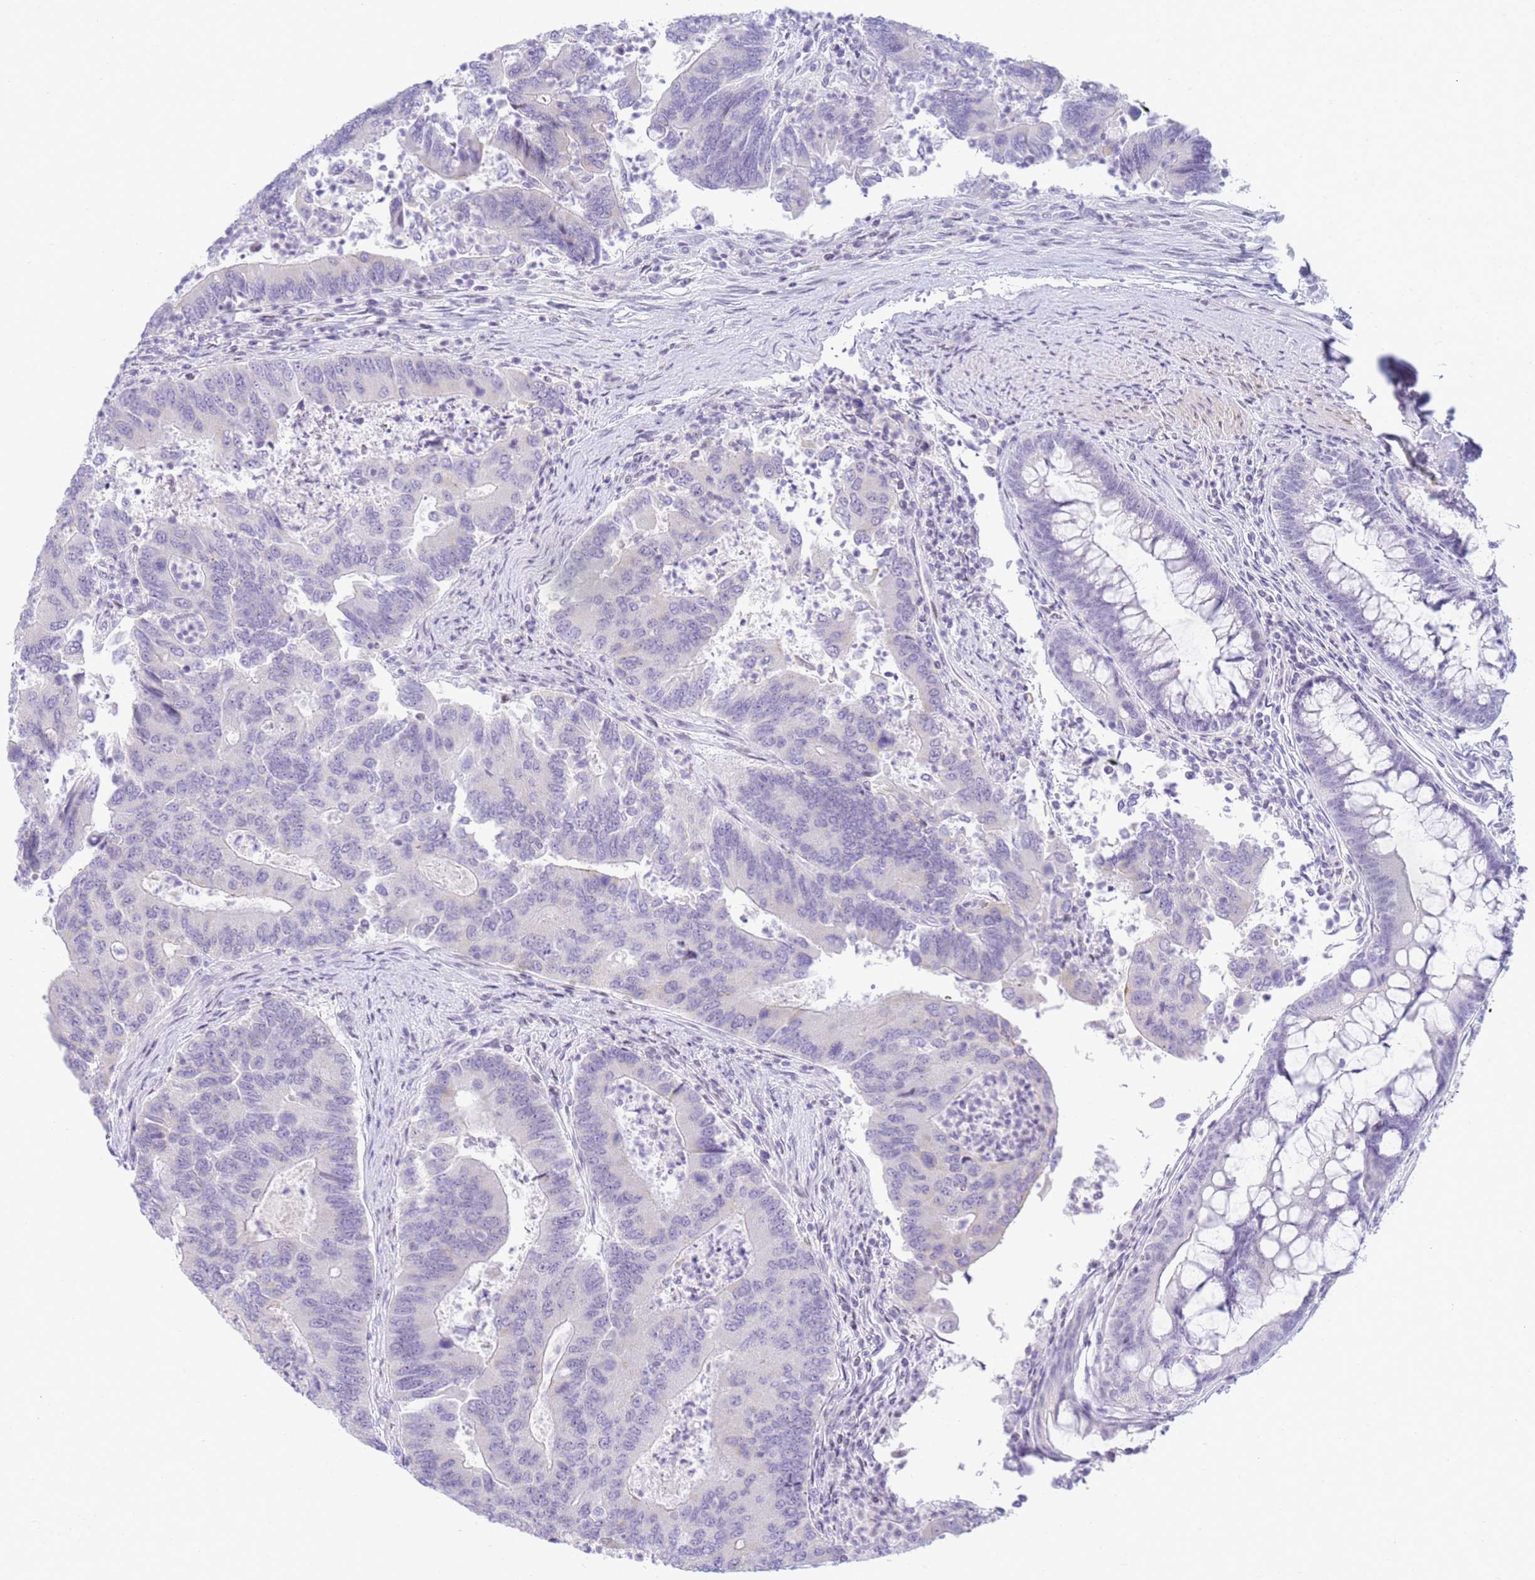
{"staining": {"intensity": "negative", "quantity": "none", "location": "none"}, "tissue": "colorectal cancer", "cell_type": "Tumor cells", "image_type": "cancer", "snomed": [{"axis": "morphology", "description": "Adenocarcinoma, NOS"}, {"axis": "topography", "description": "Colon"}], "caption": "DAB (3,3'-diaminobenzidine) immunohistochemical staining of colorectal cancer demonstrates no significant positivity in tumor cells. (DAB immunohistochemistry with hematoxylin counter stain).", "gene": "SNX20", "patient": {"sex": "female", "age": 67}}